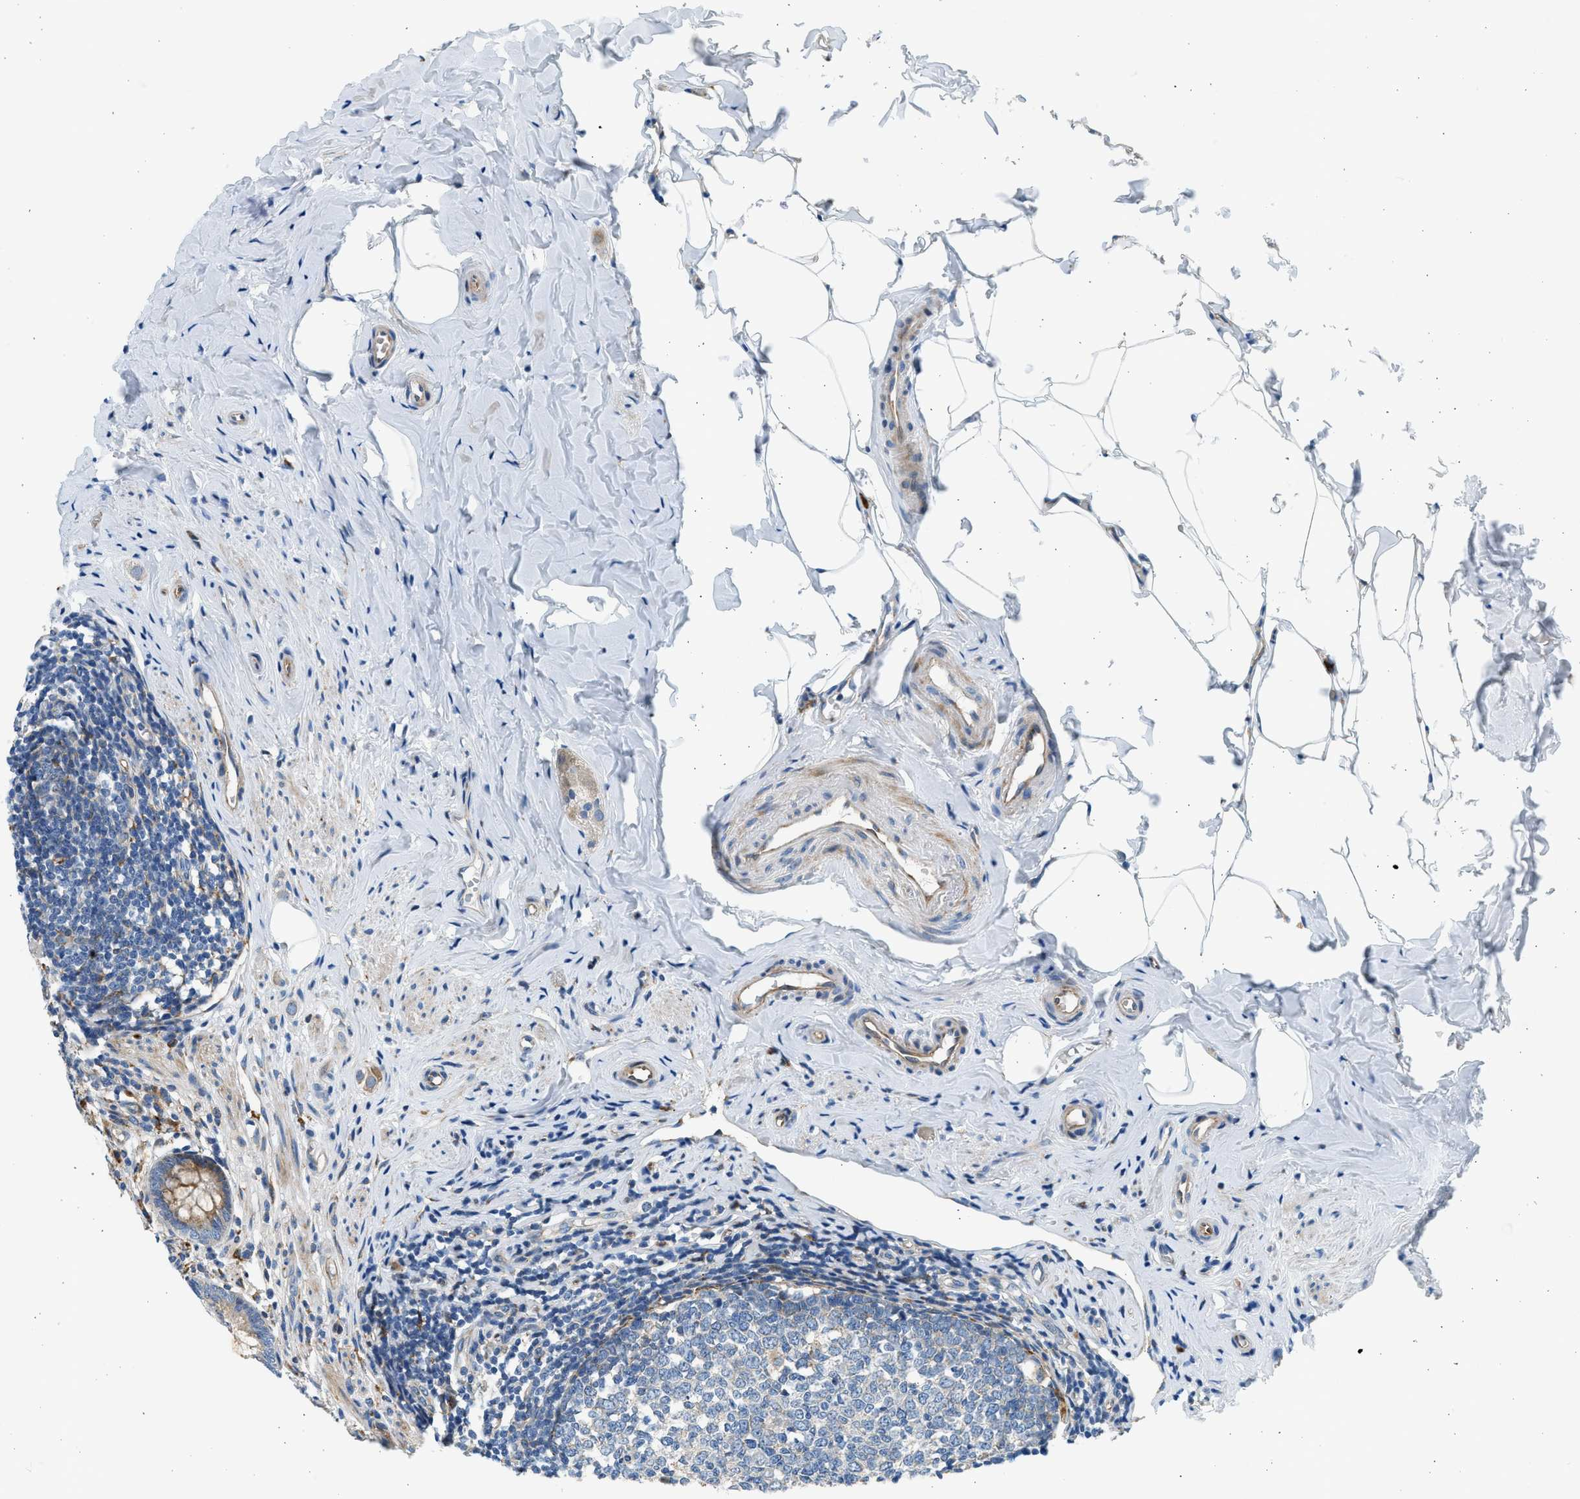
{"staining": {"intensity": "moderate", "quantity": "<25%", "location": "cytoplasmic/membranous"}, "tissue": "appendix", "cell_type": "Glandular cells", "image_type": "normal", "snomed": [{"axis": "morphology", "description": "Normal tissue, NOS"}, {"axis": "topography", "description": "Appendix"}], "caption": "Immunohistochemistry of benign appendix exhibits low levels of moderate cytoplasmic/membranous positivity in approximately <25% of glandular cells. Nuclei are stained in blue.", "gene": "CNTN6", "patient": {"sex": "male", "age": 56}}